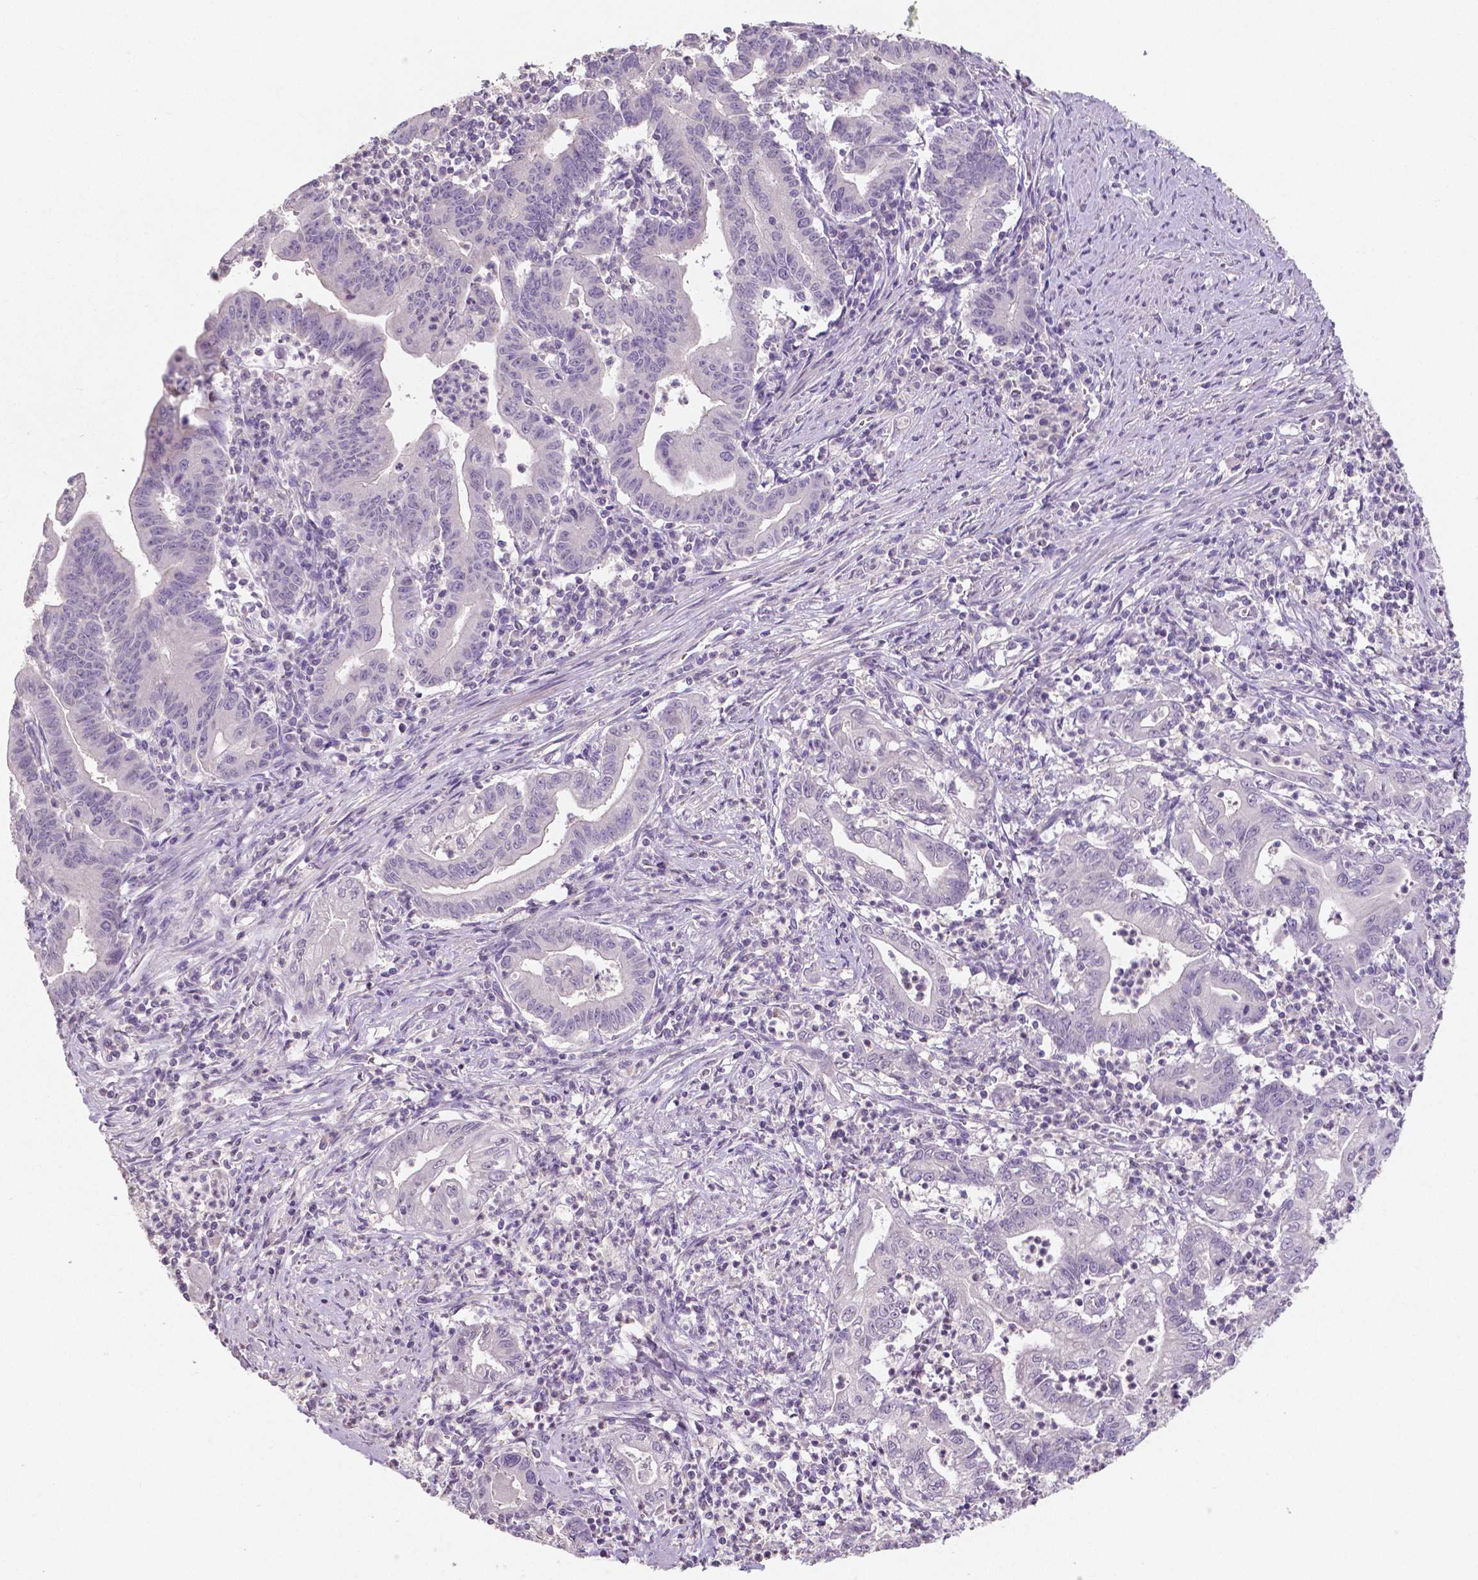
{"staining": {"intensity": "negative", "quantity": "none", "location": "none"}, "tissue": "stomach cancer", "cell_type": "Tumor cells", "image_type": "cancer", "snomed": [{"axis": "morphology", "description": "Adenocarcinoma, NOS"}, {"axis": "topography", "description": "Stomach, upper"}], "caption": "This image is of stomach cancer (adenocarcinoma) stained with immunohistochemistry to label a protein in brown with the nuclei are counter-stained blue. There is no positivity in tumor cells. The staining was performed using DAB (3,3'-diaminobenzidine) to visualize the protein expression in brown, while the nuclei were stained in blue with hematoxylin (Magnification: 20x).", "gene": "CRMP1", "patient": {"sex": "female", "age": 79}}